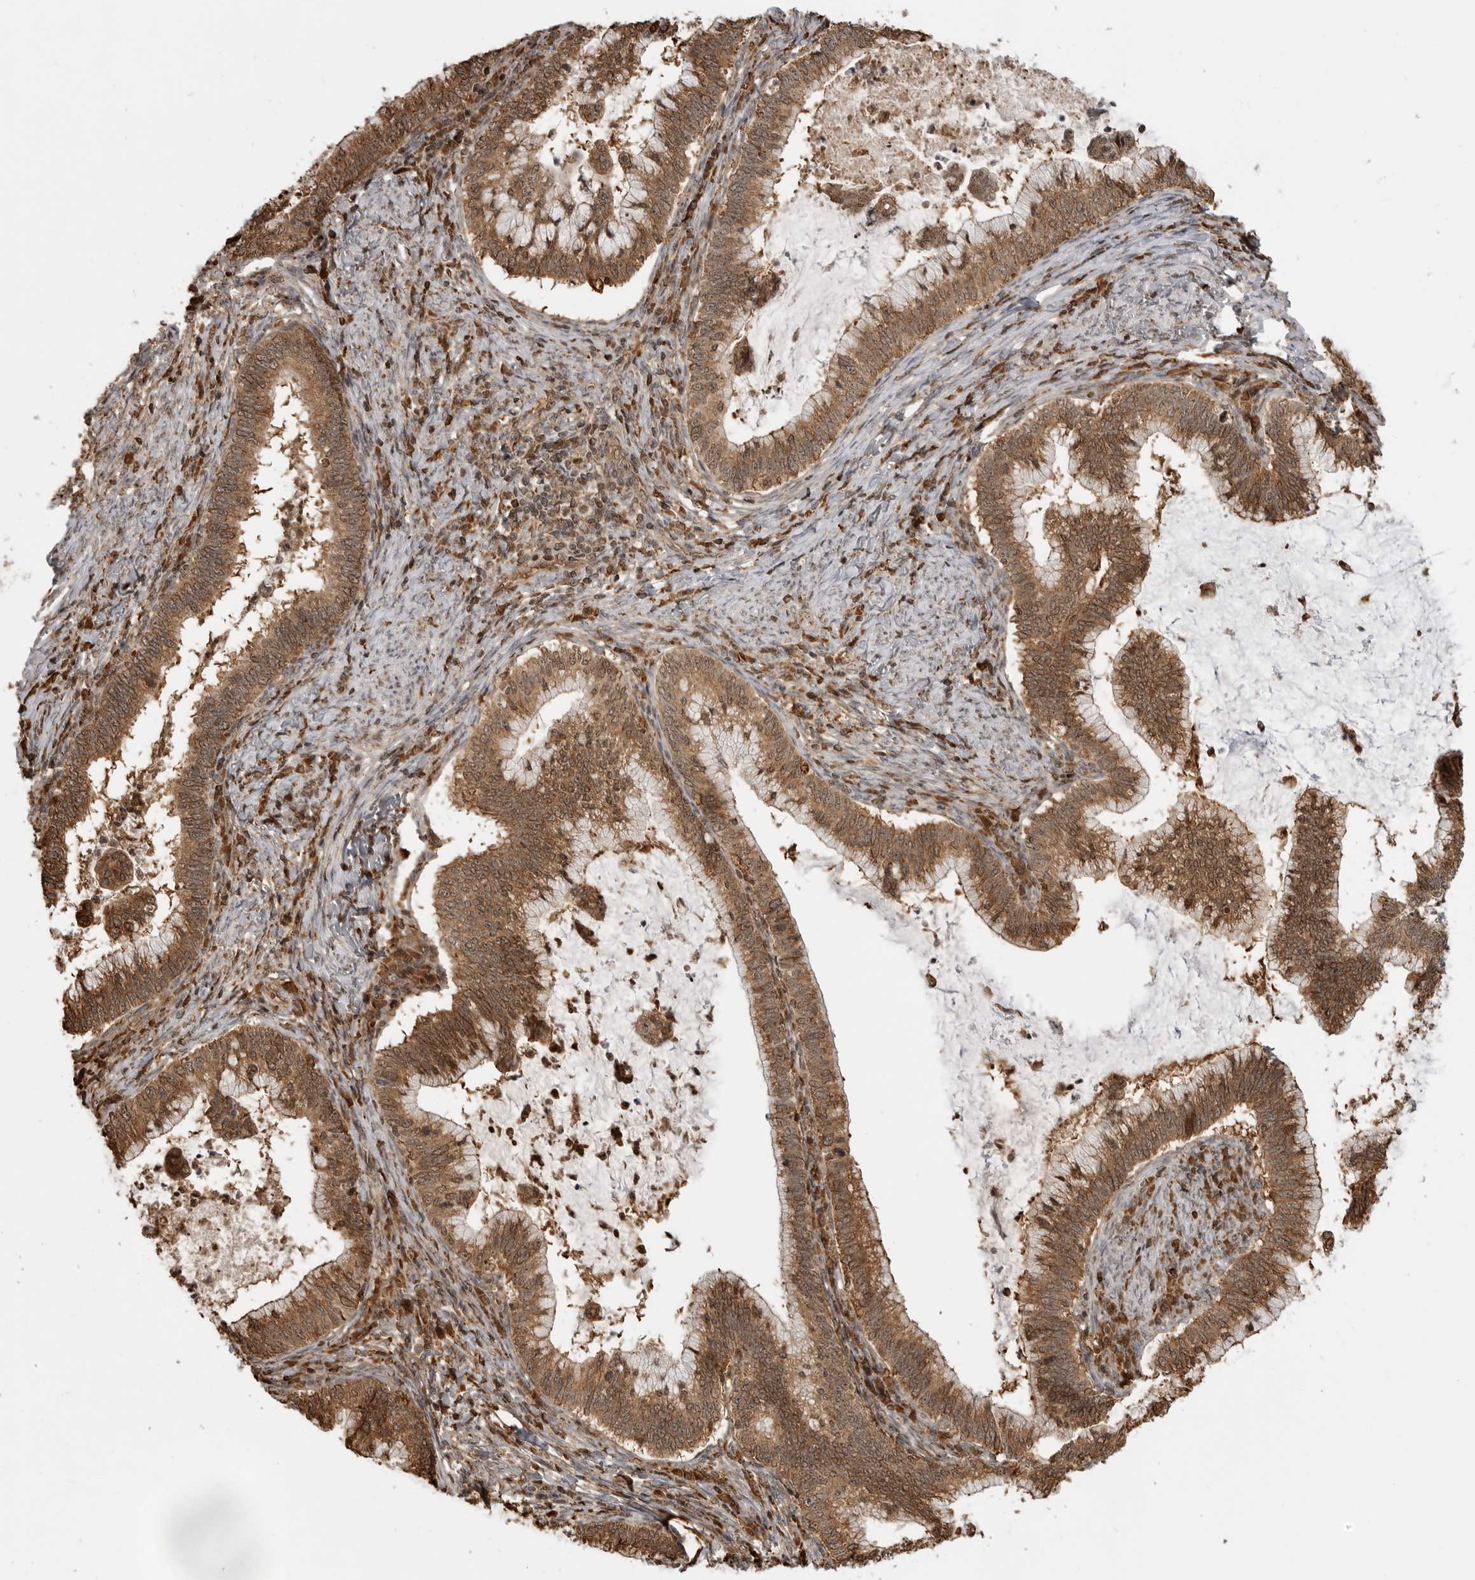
{"staining": {"intensity": "moderate", "quantity": ">75%", "location": "cytoplasmic/membranous,nuclear"}, "tissue": "cervical cancer", "cell_type": "Tumor cells", "image_type": "cancer", "snomed": [{"axis": "morphology", "description": "Adenocarcinoma, NOS"}, {"axis": "topography", "description": "Cervix"}], "caption": "Human cervical adenocarcinoma stained for a protein (brown) shows moderate cytoplasmic/membranous and nuclear positive positivity in about >75% of tumor cells.", "gene": "BMP2K", "patient": {"sex": "female", "age": 36}}